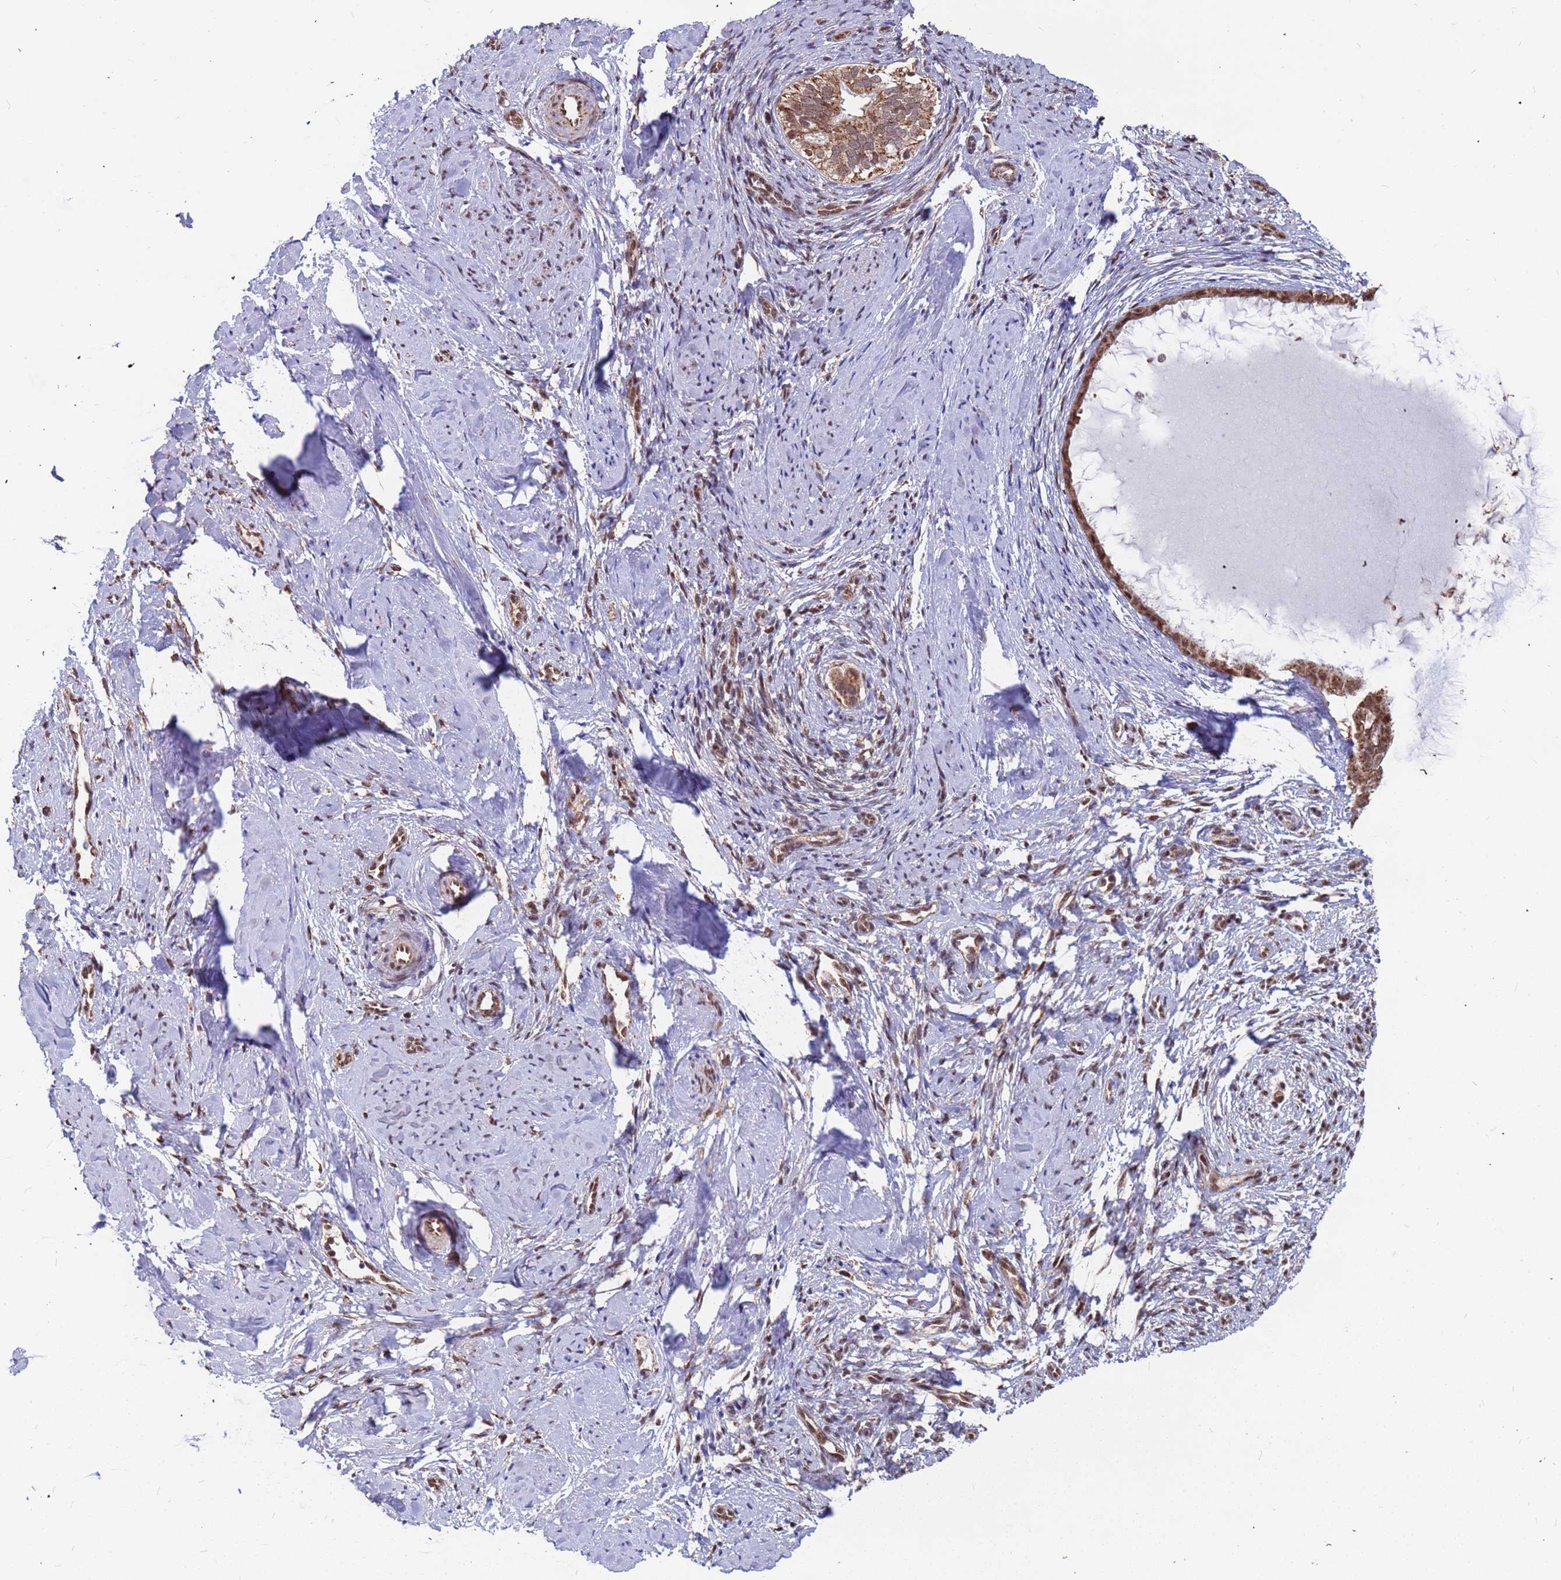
{"staining": {"intensity": "moderate", "quantity": ">75%", "location": "cytoplasmic/membranous,nuclear"}, "tissue": "cervix", "cell_type": "Glandular cells", "image_type": "normal", "snomed": [{"axis": "morphology", "description": "Normal tissue, NOS"}, {"axis": "topography", "description": "Cervix"}], "caption": "Unremarkable cervix demonstrates moderate cytoplasmic/membranous,nuclear positivity in approximately >75% of glandular cells, visualized by immunohistochemistry.", "gene": "DENND2B", "patient": {"sex": "female", "age": 57}}